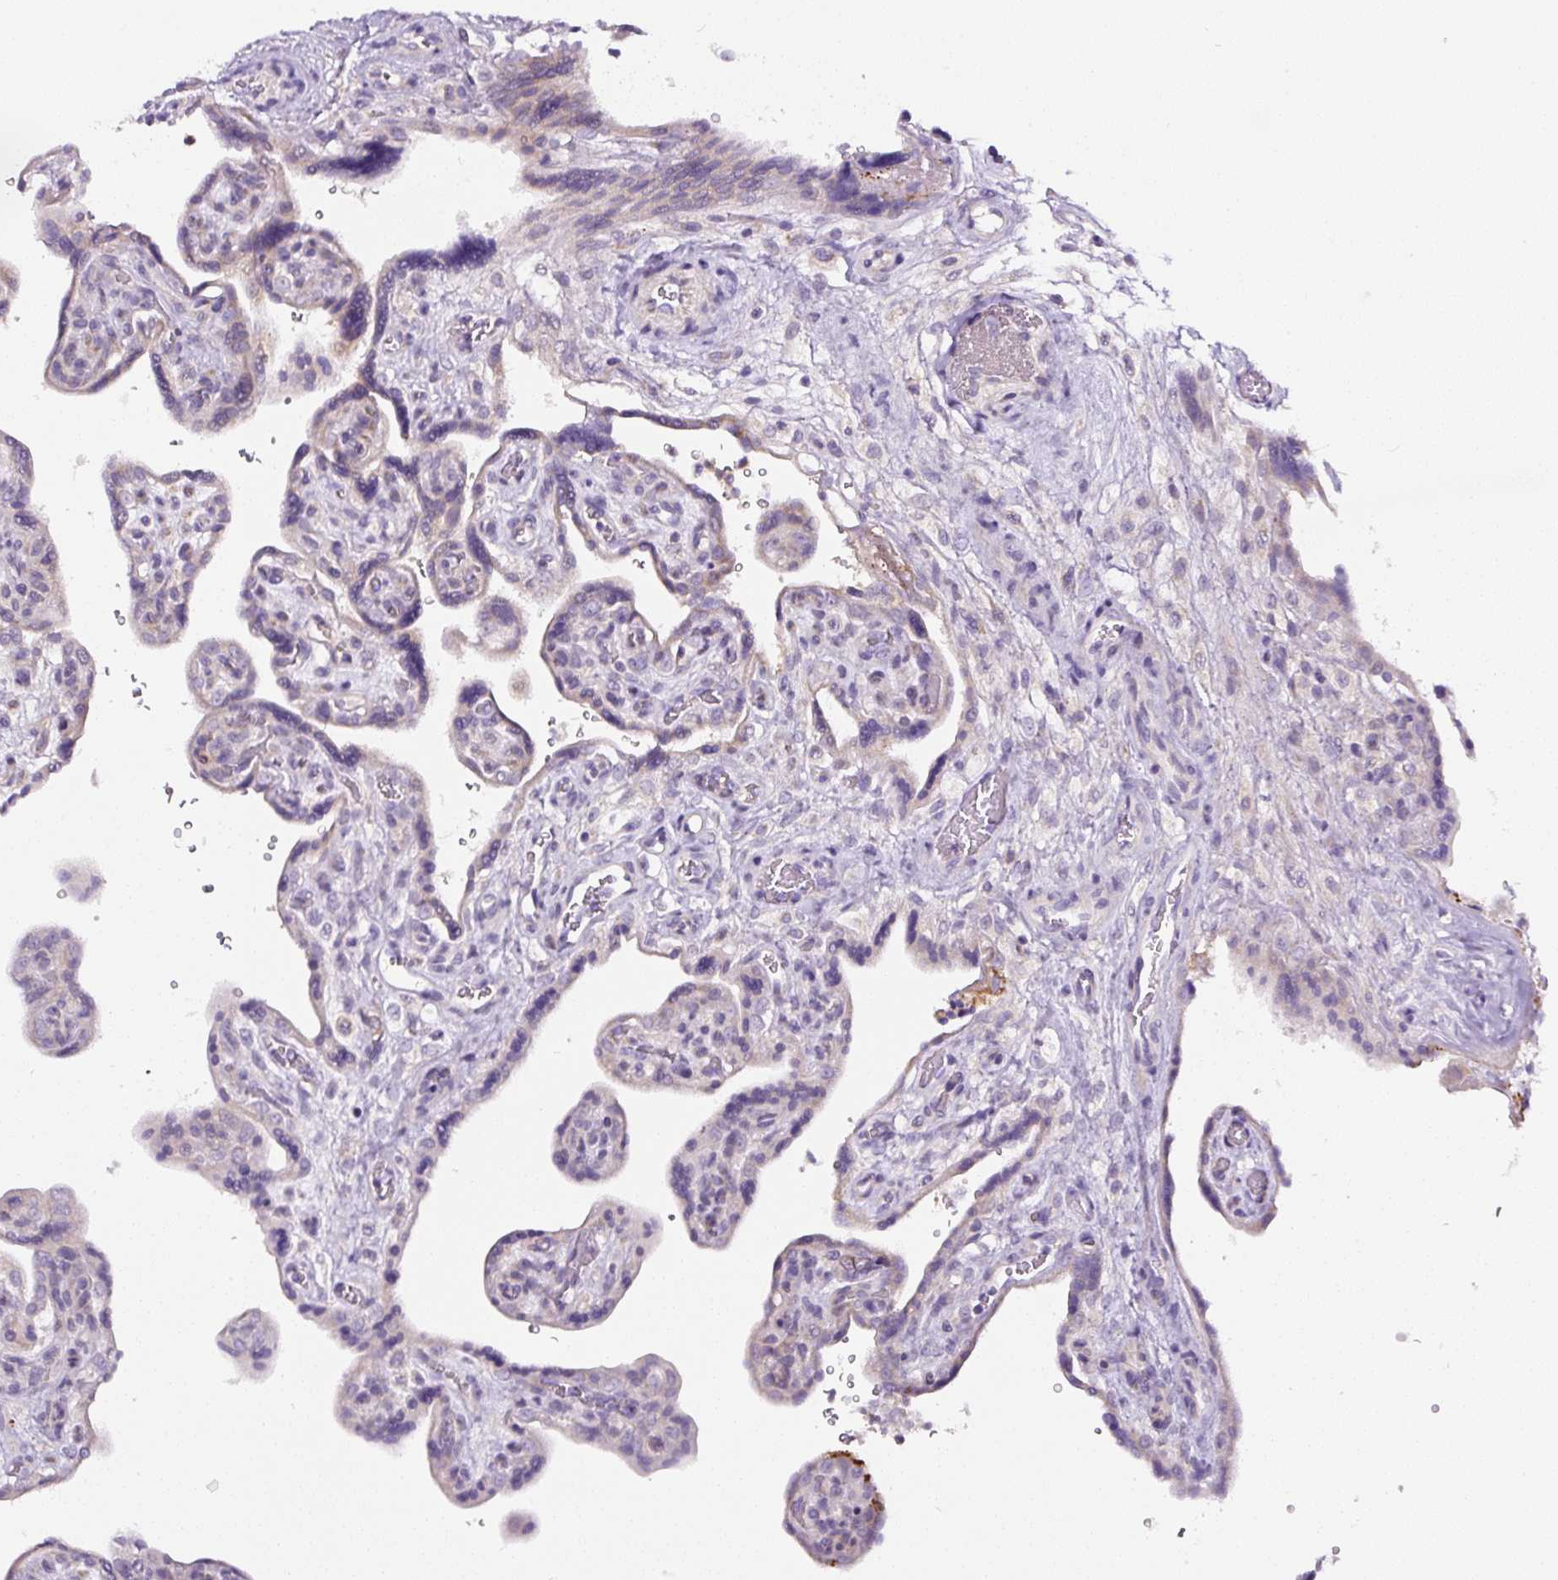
{"staining": {"intensity": "moderate", "quantity": "<25%", "location": "cytoplasmic/membranous"}, "tissue": "placenta", "cell_type": "Decidual cells", "image_type": "normal", "snomed": [{"axis": "morphology", "description": "Normal tissue, NOS"}, {"axis": "topography", "description": "Placenta"}], "caption": "An IHC image of normal tissue is shown. Protein staining in brown shows moderate cytoplasmic/membranous positivity in placenta within decidual cells.", "gene": "HPS4", "patient": {"sex": "female", "age": 39}}